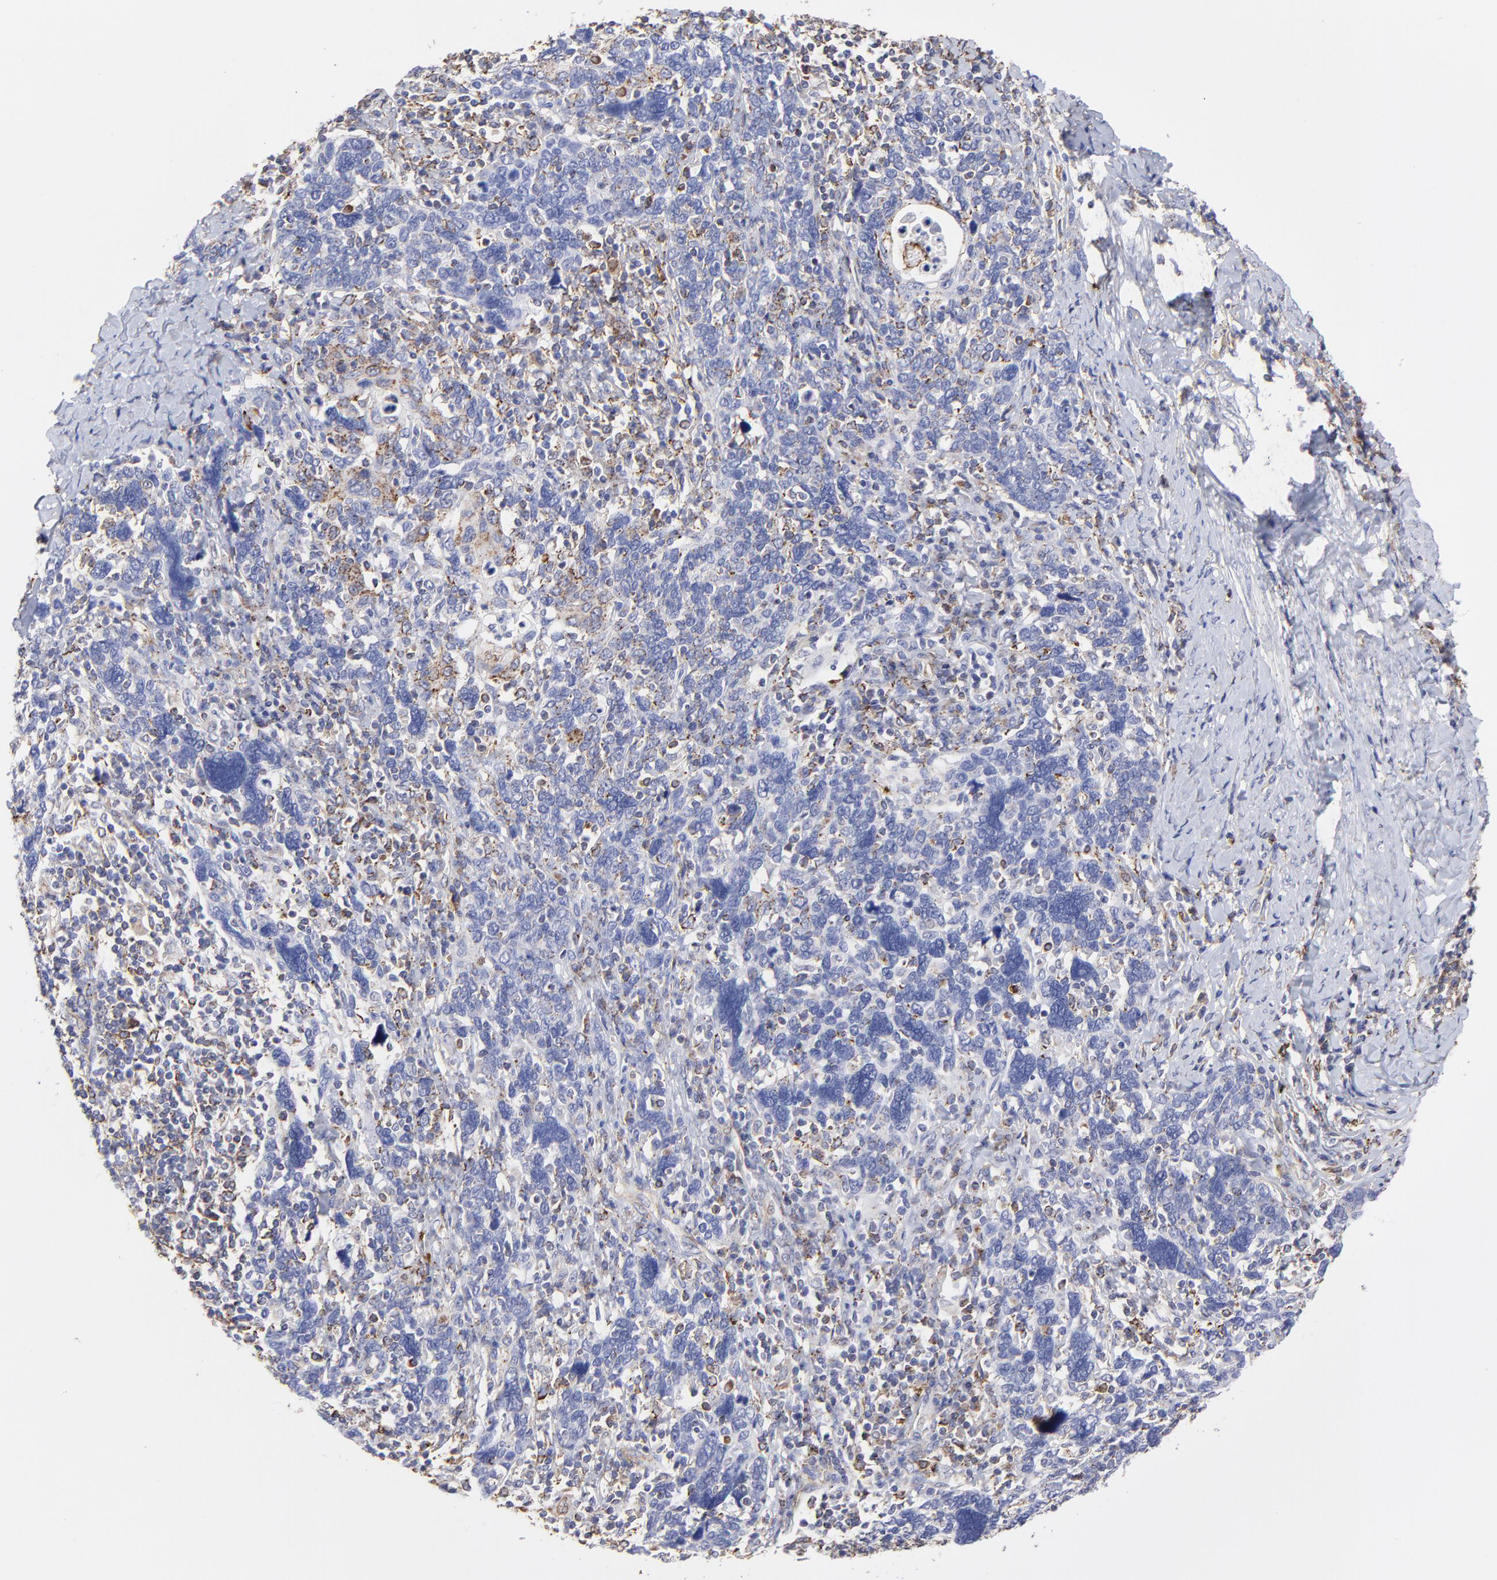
{"staining": {"intensity": "moderate", "quantity": "25%-75%", "location": "cytoplasmic/membranous"}, "tissue": "cervical cancer", "cell_type": "Tumor cells", "image_type": "cancer", "snomed": [{"axis": "morphology", "description": "Squamous cell carcinoma, NOS"}, {"axis": "topography", "description": "Cervix"}], "caption": "Immunohistochemical staining of human squamous cell carcinoma (cervical) reveals medium levels of moderate cytoplasmic/membranous positivity in about 25%-75% of tumor cells.", "gene": "COX8C", "patient": {"sex": "female", "age": 41}}